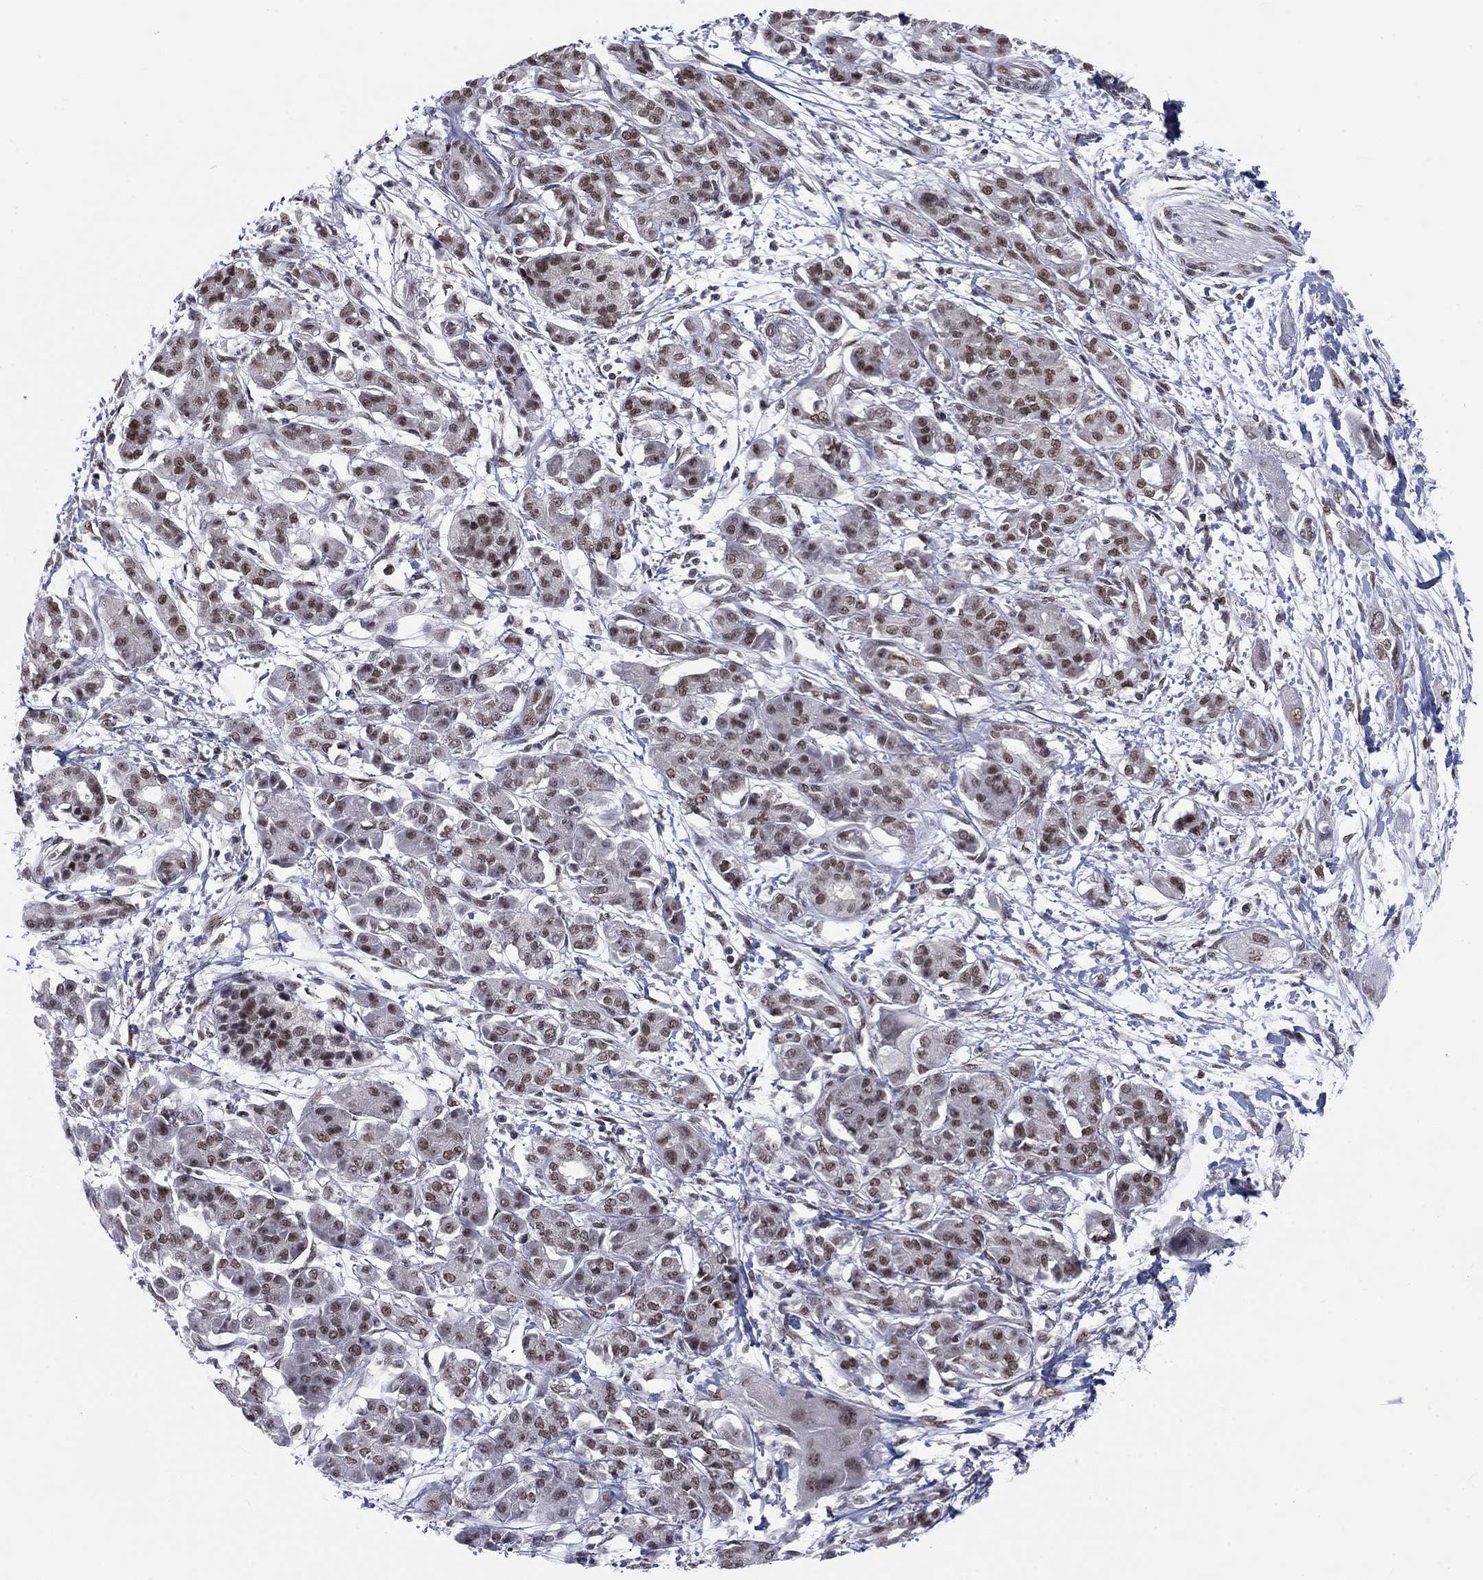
{"staining": {"intensity": "moderate", "quantity": "25%-75%", "location": "nuclear"}, "tissue": "pancreatic cancer", "cell_type": "Tumor cells", "image_type": "cancer", "snomed": [{"axis": "morphology", "description": "Adenocarcinoma, NOS"}, {"axis": "topography", "description": "Pancreas"}], "caption": "Moderate nuclear protein expression is seen in approximately 25%-75% of tumor cells in pancreatic cancer (adenocarcinoma).", "gene": "FYTTD1", "patient": {"sex": "male", "age": 72}}